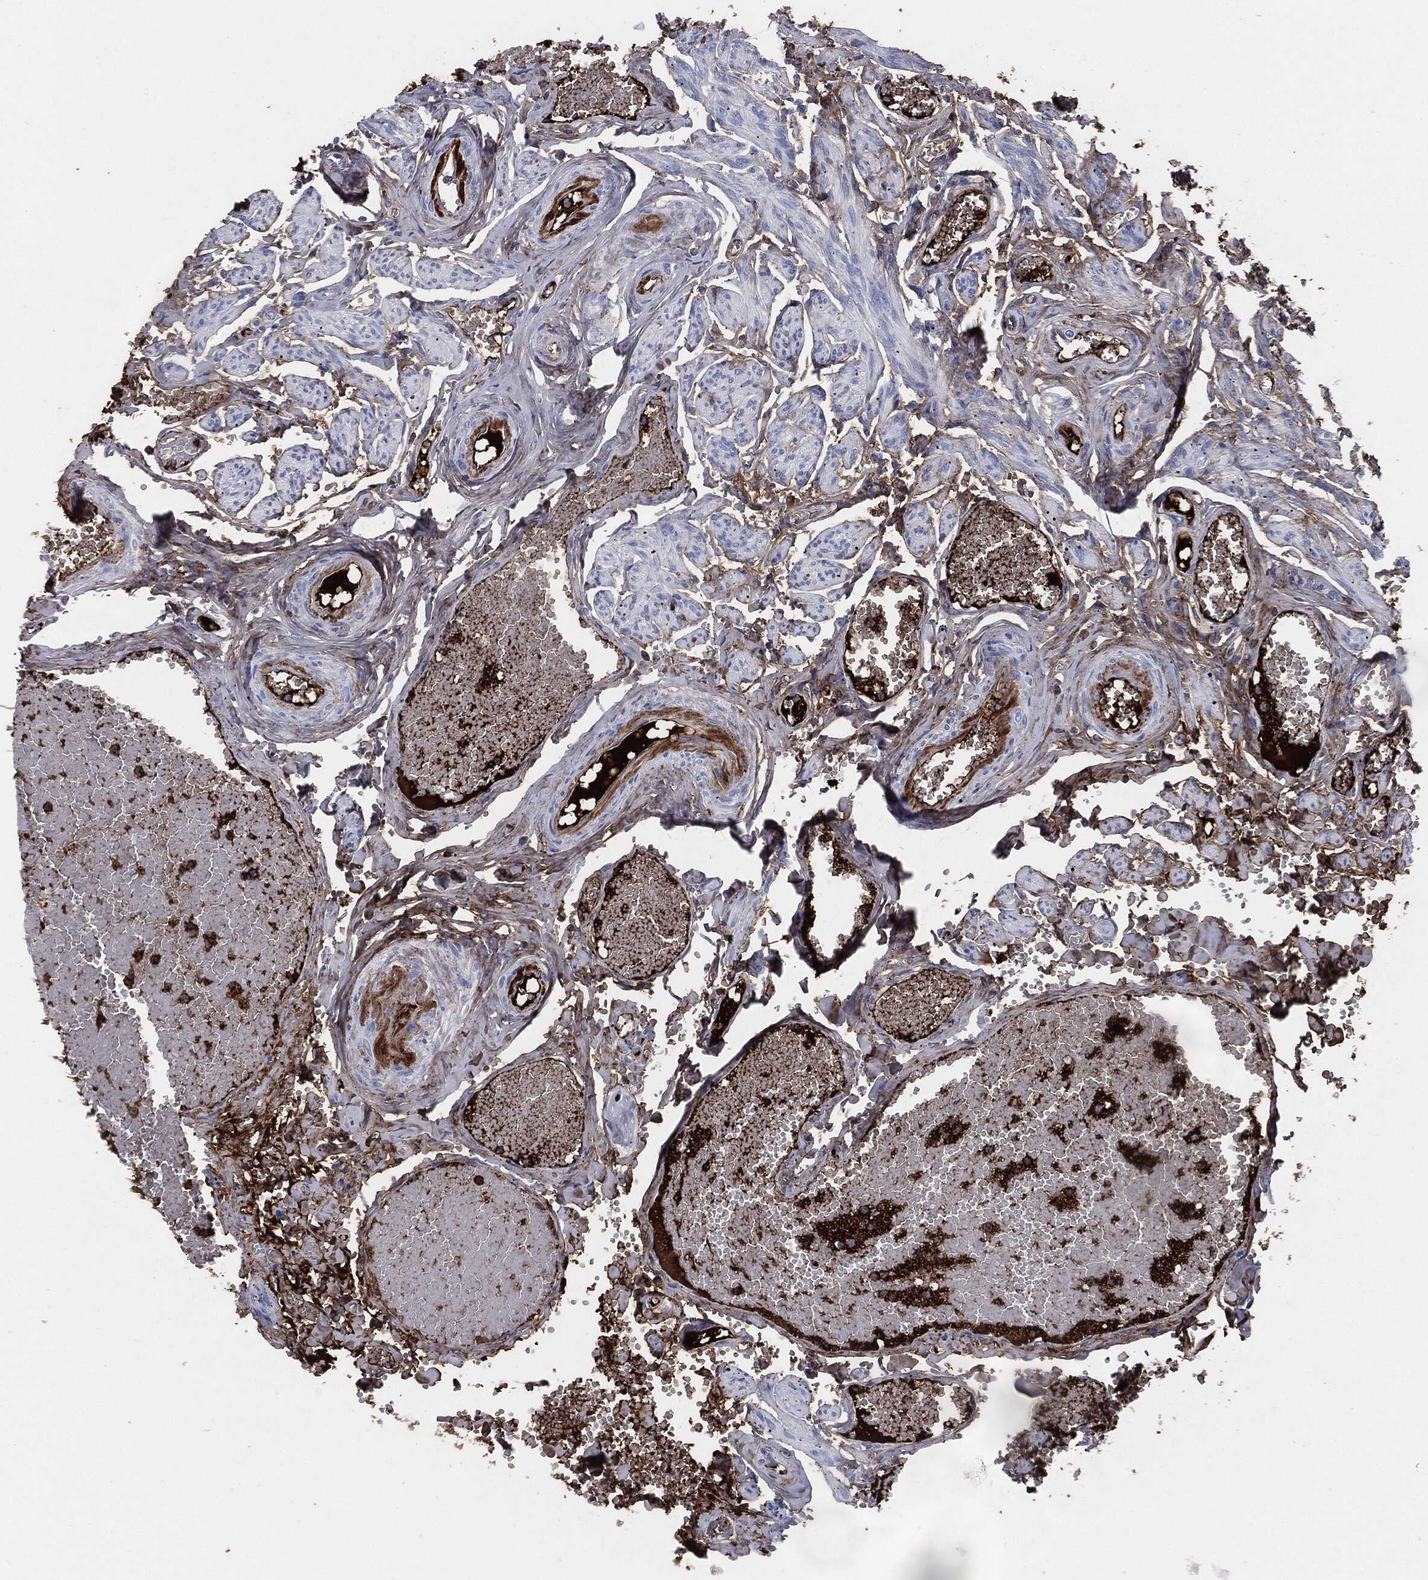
{"staining": {"intensity": "weak", "quantity": "<25%", "location": "cytoplasmic/membranous"}, "tissue": "fallopian tube", "cell_type": "Glandular cells", "image_type": "normal", "snomed": [{"axis": "morphology", "description": "Normal tissue, NOS"}, {"axis": "topography", "description": "Vascular tissue"}, {"axis": "topography", "description": "Fallopian tube"}], "caption": "High magnification brightfield microscopy of benign fallopian tube stained with DAB (brown) and counterstained with hematoxylin (blue): glandular cells show no significant staining.", "gene": "APOB", "patient": {"sex": "female", "age": 67}}